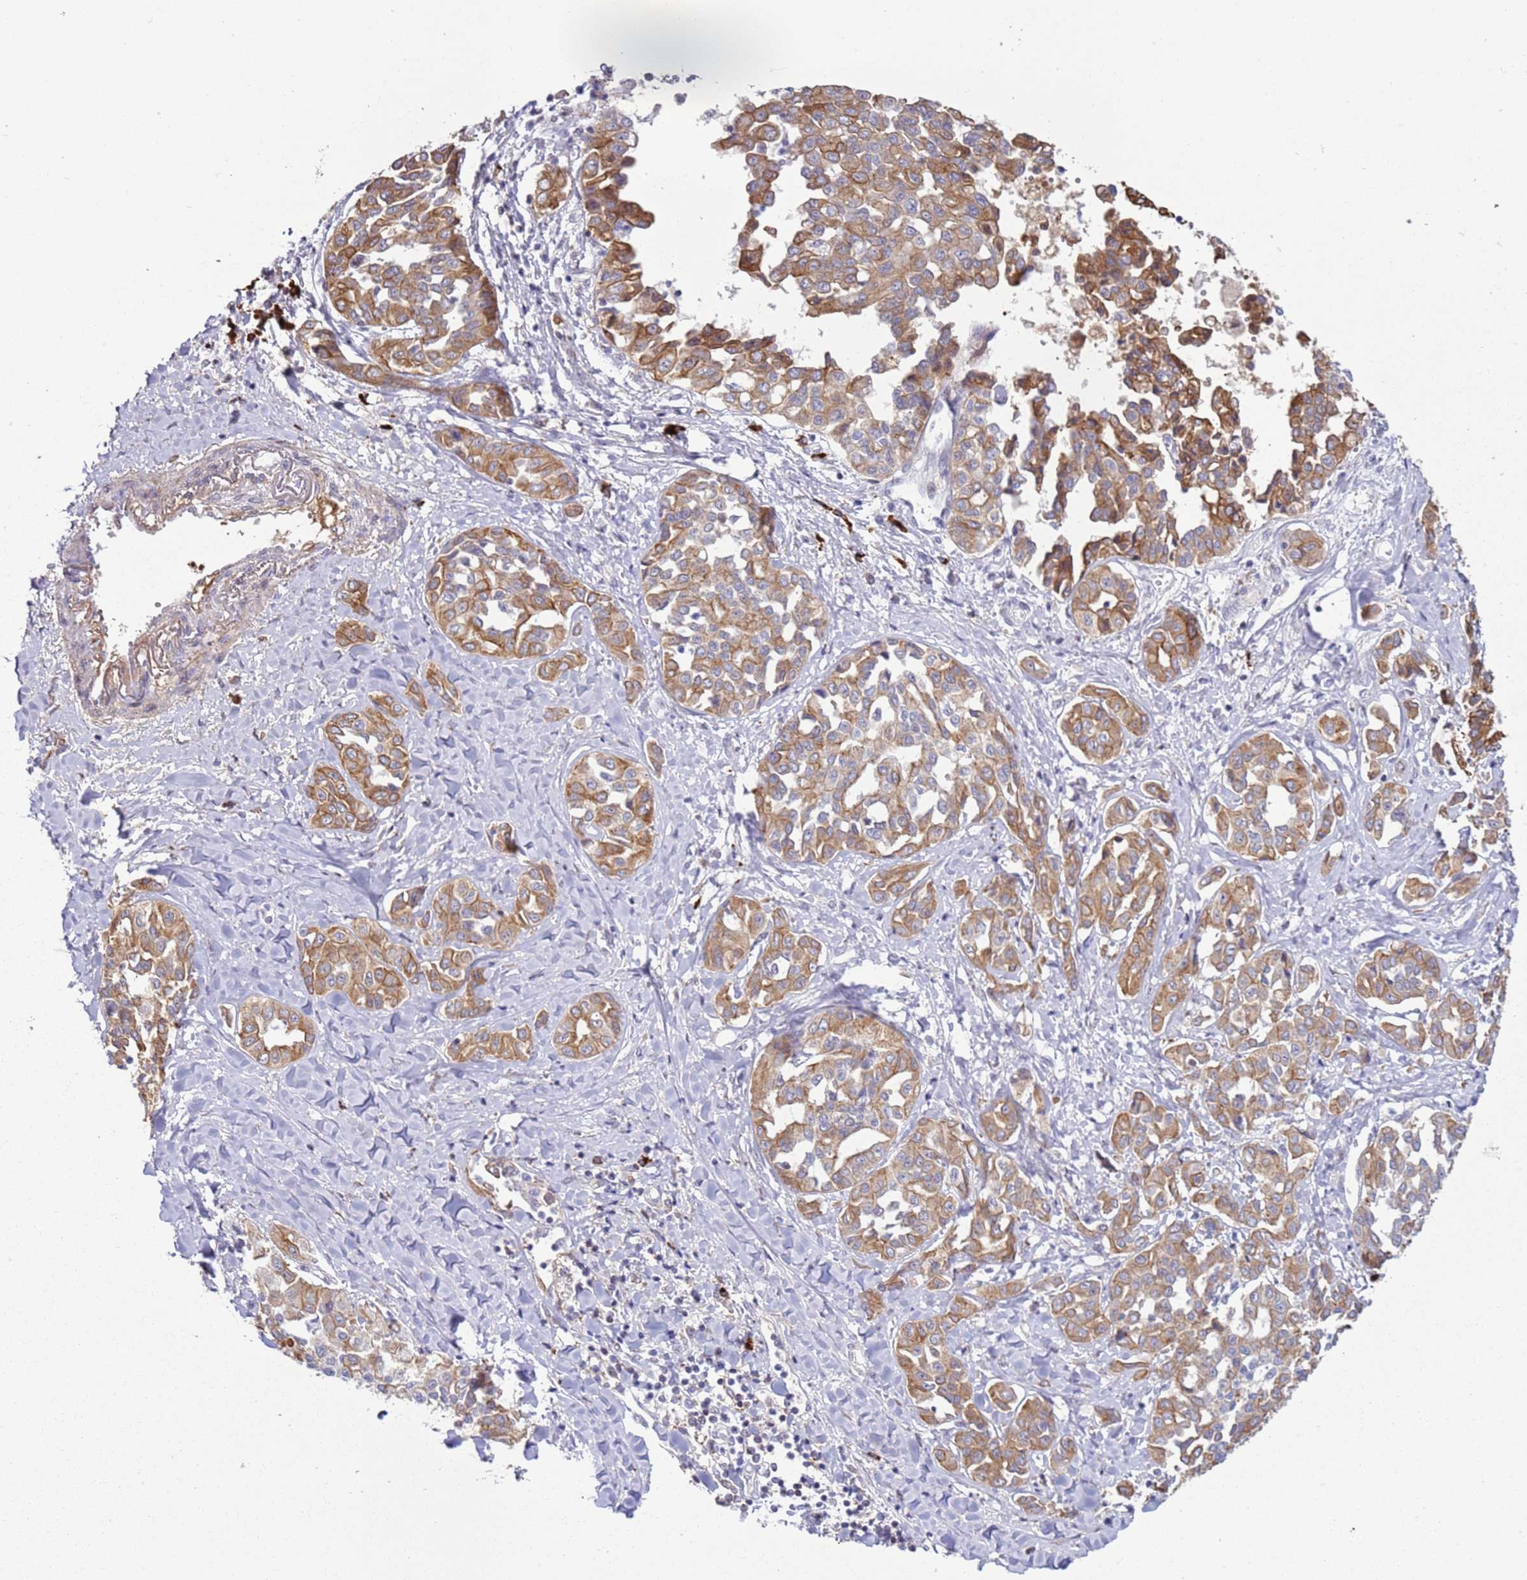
{"staining": {"intensity": "moderate", "quantity": ">75%", "location": "cytoplasmic/membranous"}, "tissue": "liver cancer", "cell_type": "Tumor cells", "image_type": "cancer", "snomed": [{"axis": "morphology", "description": "Cholangiocarcinoma"}, {"axis": "topography", "description": "Liver"}], "caption": "Protein staining by IHC reveals moderate cytoplasmic/membranous positivity in approximately >75% of tumor cells in liver cancer (cholangiocarcinoma).", "gene": "NPAP1", "patient": {"sex": "female", "age": 77}}